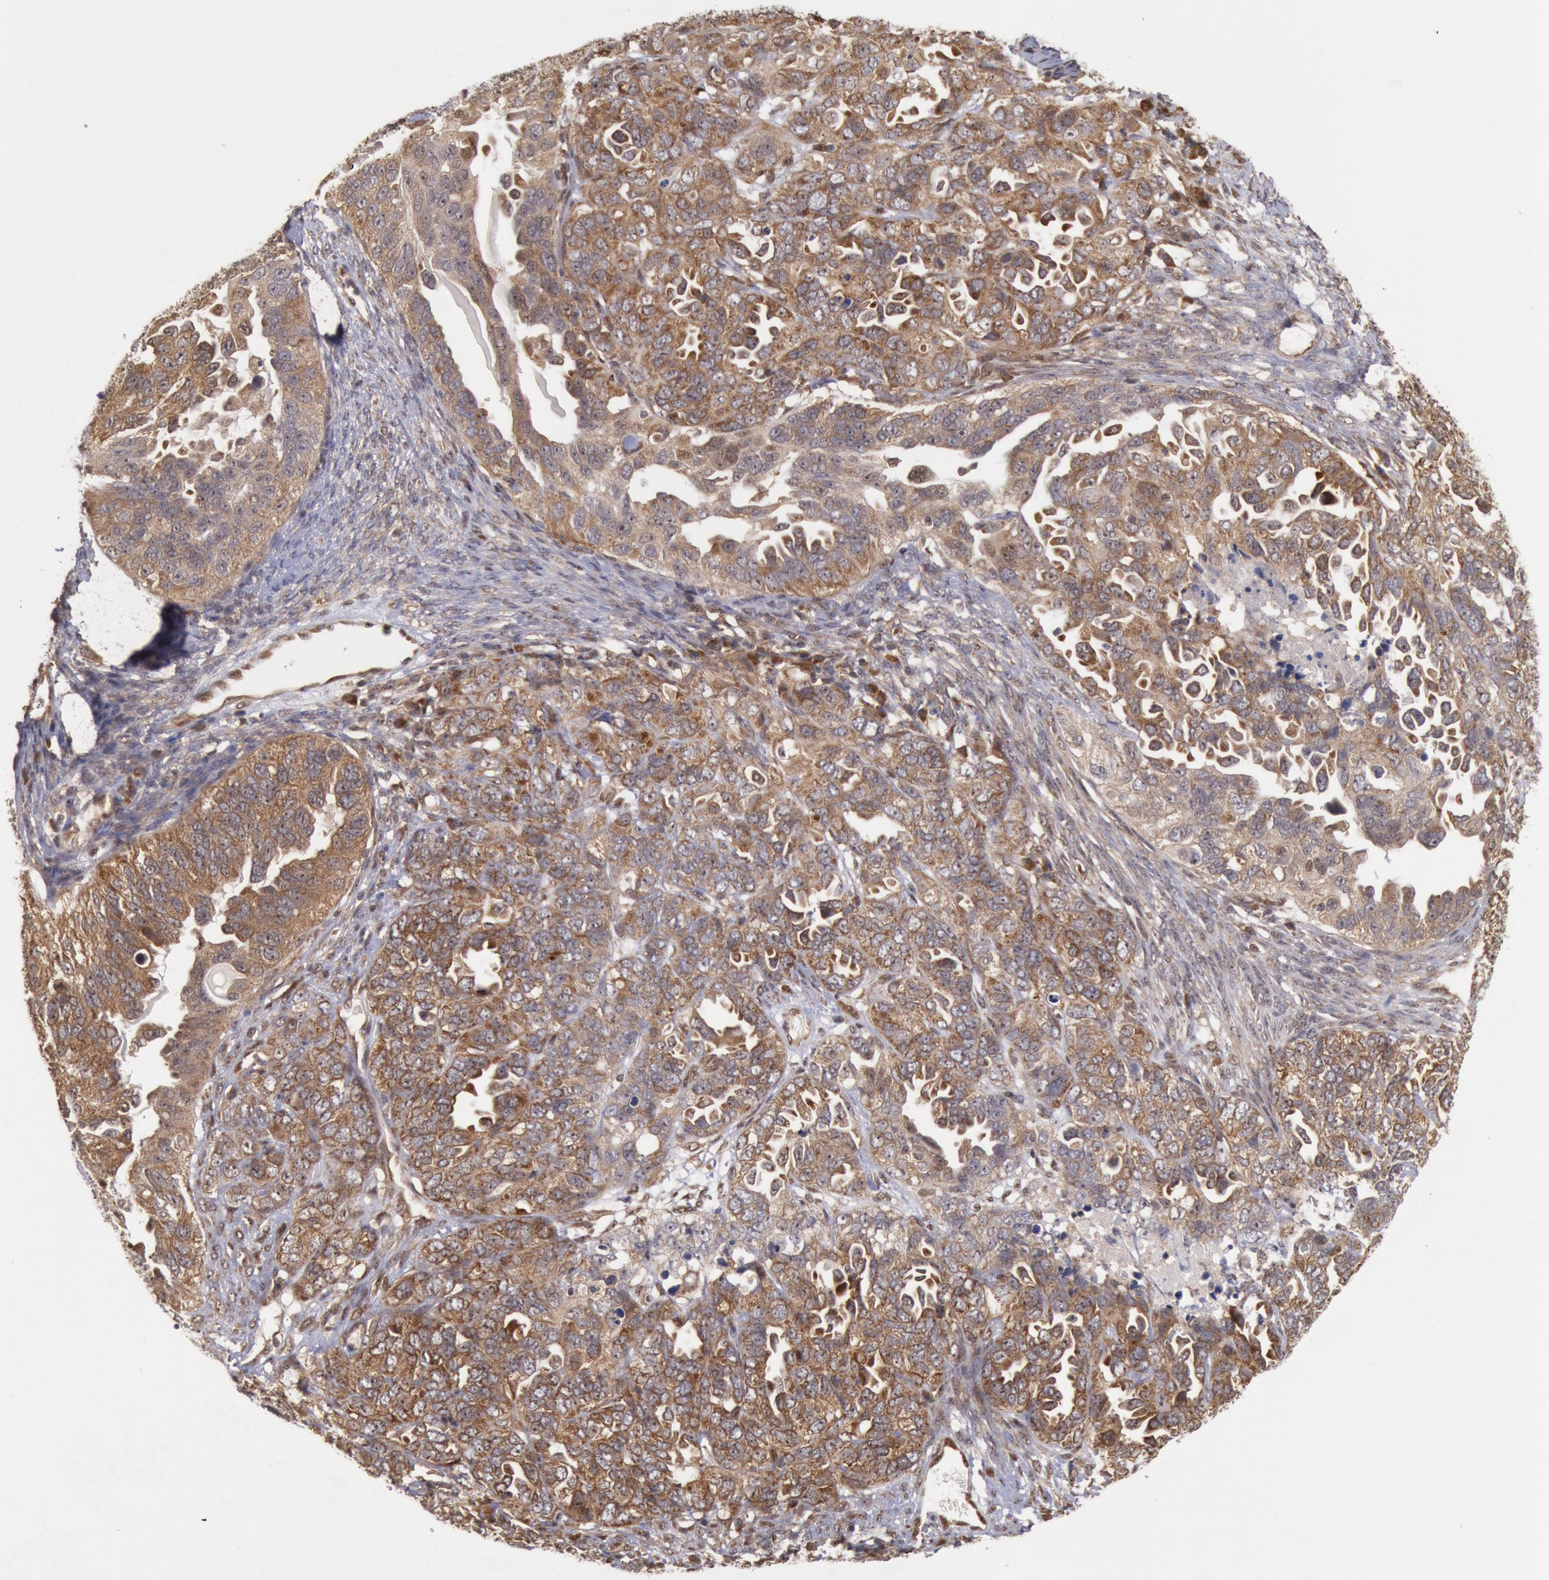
{"staining": {"intensity": "moderate", "quantity": ">75%", "location": "cytoplasmic/membranous"}, "tissue": "ovarian cancer", "cell_type": "Tumor cells", "image_type": "cancer", "snomed": [{"axis": "morphology", "description": "Cystadenocarcinoma, serous, NOS"}, {"axis": "topography", "description": "Ovary"}], "caption": "Tumor cells exhibit medium levels of moderate cytoplasmic/membranous expression in about >75% of cells in serous cystadenocarcinoma (ovarian).", "gene": "STX17", "patient": {"sex": "female", "age": 82}}